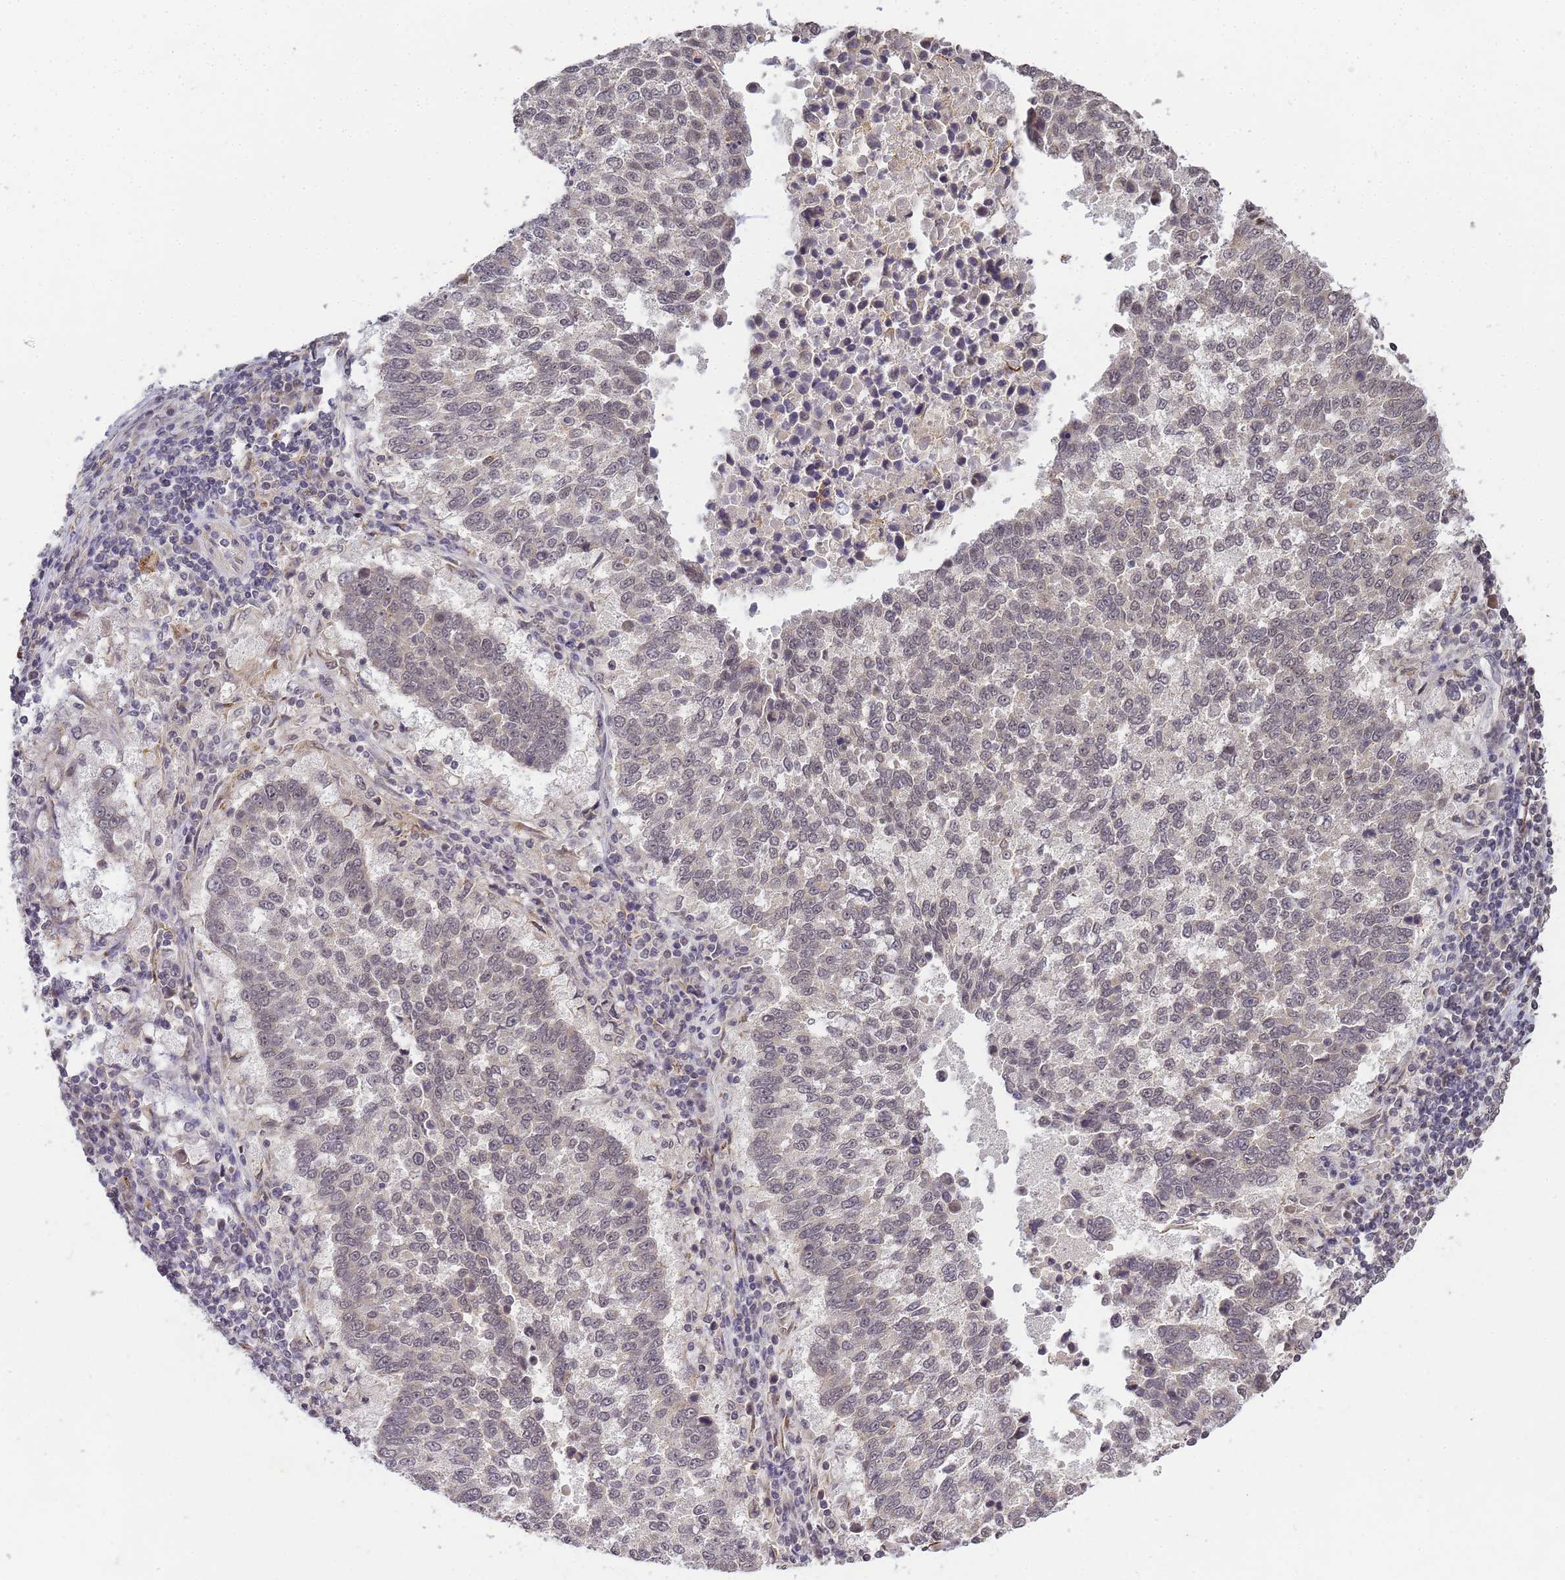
{"staining": {"intensity": "negative", "quantity": "none", "location": "none"}, "tissue": "lung cancer", "cell_type": "Tumor cells", "image_type": "cancer", "snomed": [{"axis": "morphology", "description": "Squamous cell carcinoma, NOS"}, {"axis": "topography", "description": "Lung"}], "caption": "Tumor cells show no significant expression in lung cancer (squamous cell carcinoma).", "gene": "MYL7", "patient": {"sex": "male", "age": 73}}